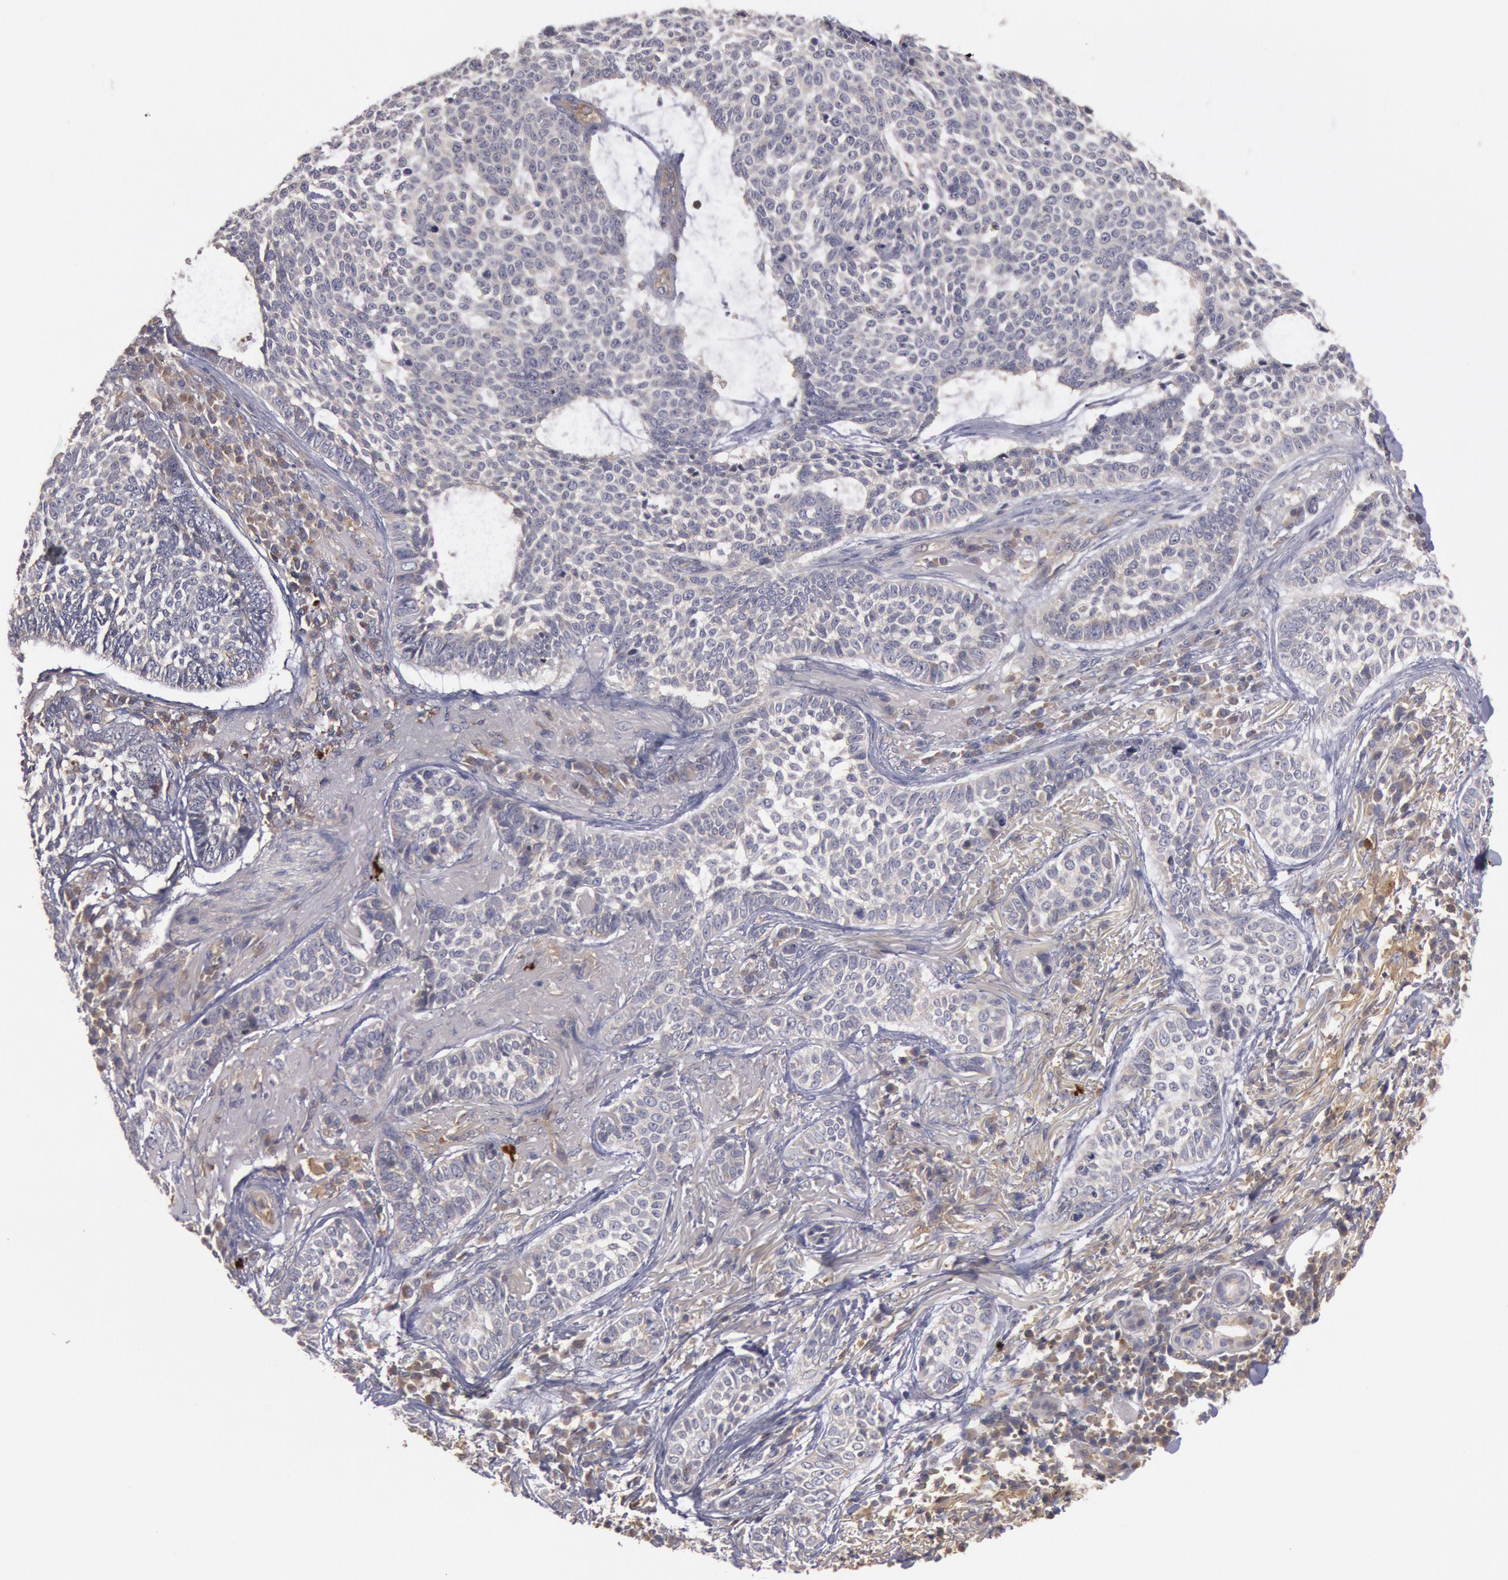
{"staining": {"intensity": "negative", "quantity": "none", "location": "none"}, "tissue": "skin cancer", "cell_type": "Tumor cells", "image_type": "cancer", "snomed": [{"axis": "morphology", "description": "Basal cell carcinoma"}, {"axis": "topography", "description": "Skin"}], "caption": "The image exhibits no significant positivity in tumor cells of skin cancer (basal cell carcinoma).", "gene": "PIK3R1", "patient": {"sex": "female", "age": 89}}